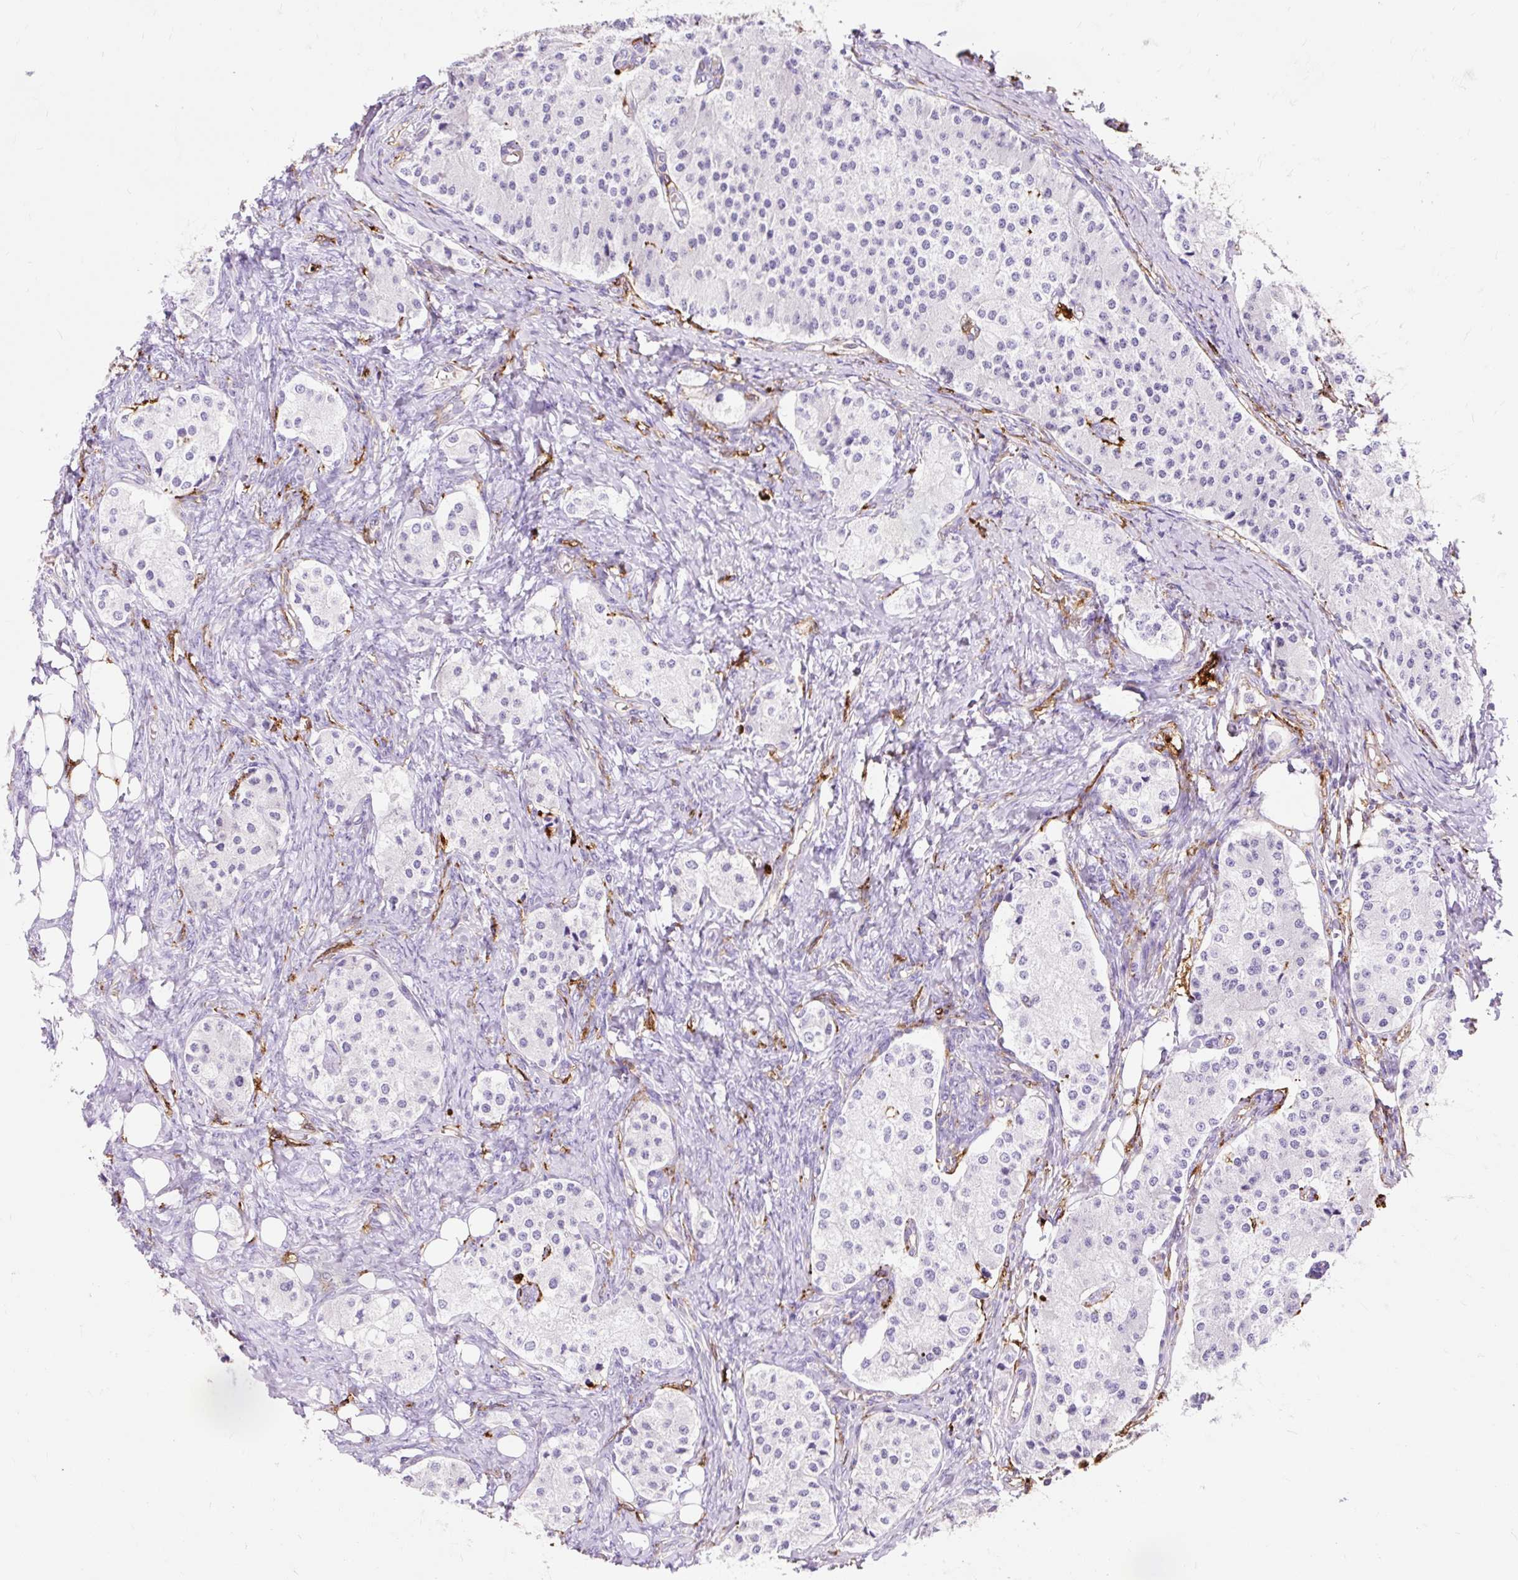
{"staining": {"intensity": "negative", "quantity": "none", "location": "none"}, "tissue": "carcinoid", "cell_type": "Tumor cells", "image_type": "cancer", "snomed": [{"axis": "morphology", "description": "Carcinoid, malignant, NOS"}, {"axis": "topography", "description": "Colon"}], "caption": "The image shows no significant expression in tumor cells of malignant carcinoid.", "gene": "HLA-DRA", "patient": {"sex": "female", "age": 52}}